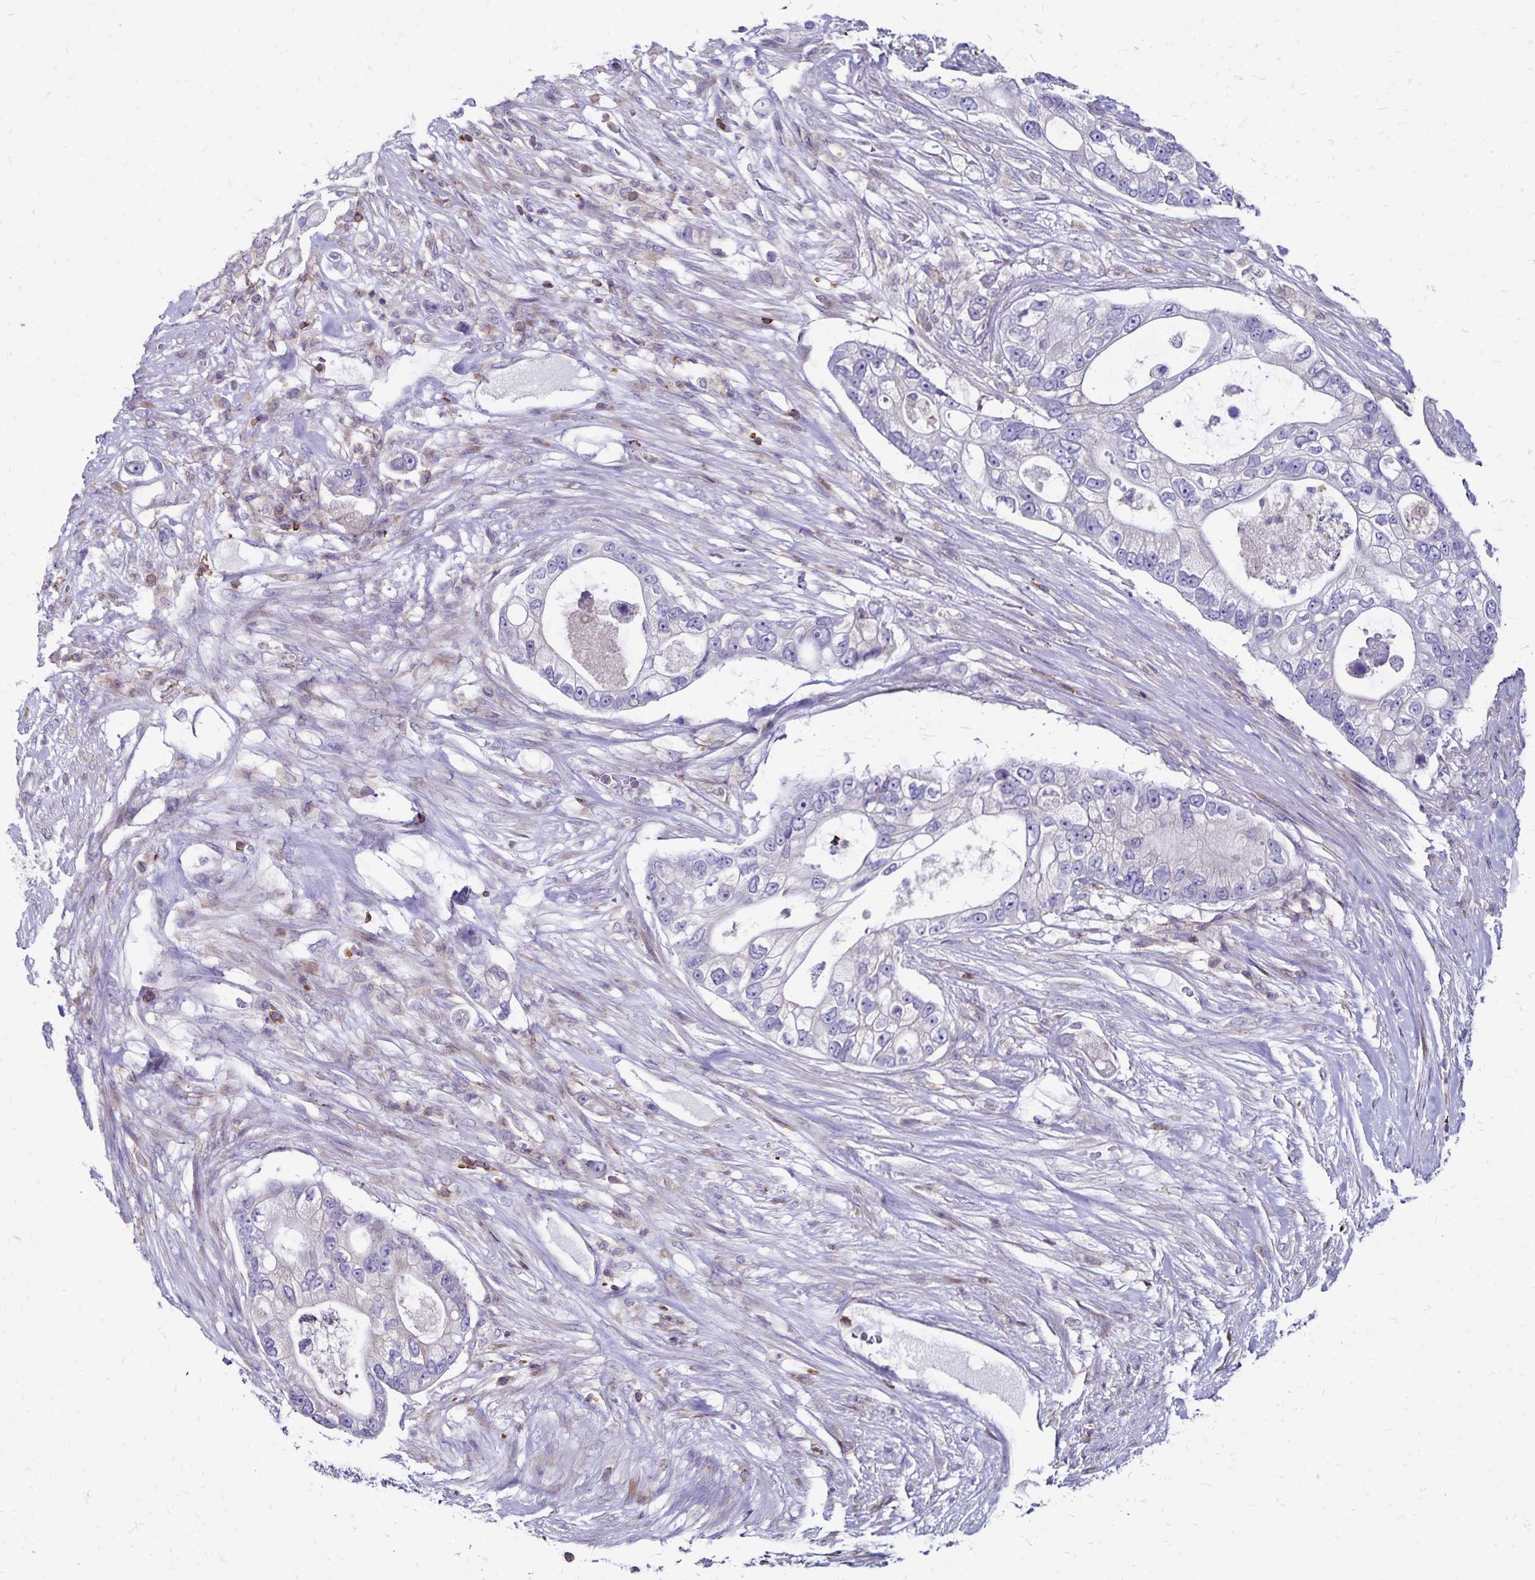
{"staining": {"intensity": "negative", "quantity": "none", "location": "none"}, "tissue": "pancreatic cancer", "cell_type": "Tumor cells", "image_type": "cancer", "snomed": [{"axis": "morphology", "description": "Adenocarcinoma, NOS"}, {"axis": "topography", "description": "Pancreas"}], "caption": "A high-resolution micrograph shows immunohistochemistry (IHC) staining of pancreatic cancer (adenocarcinoma), which shows no significant expression in tumor cells. The staining is performed using DAB brown chromogen with nuclei counter-stained in using hematoxylin.", "gene": "NAGPA", "patient": {"sex": "female", "age": 69}}